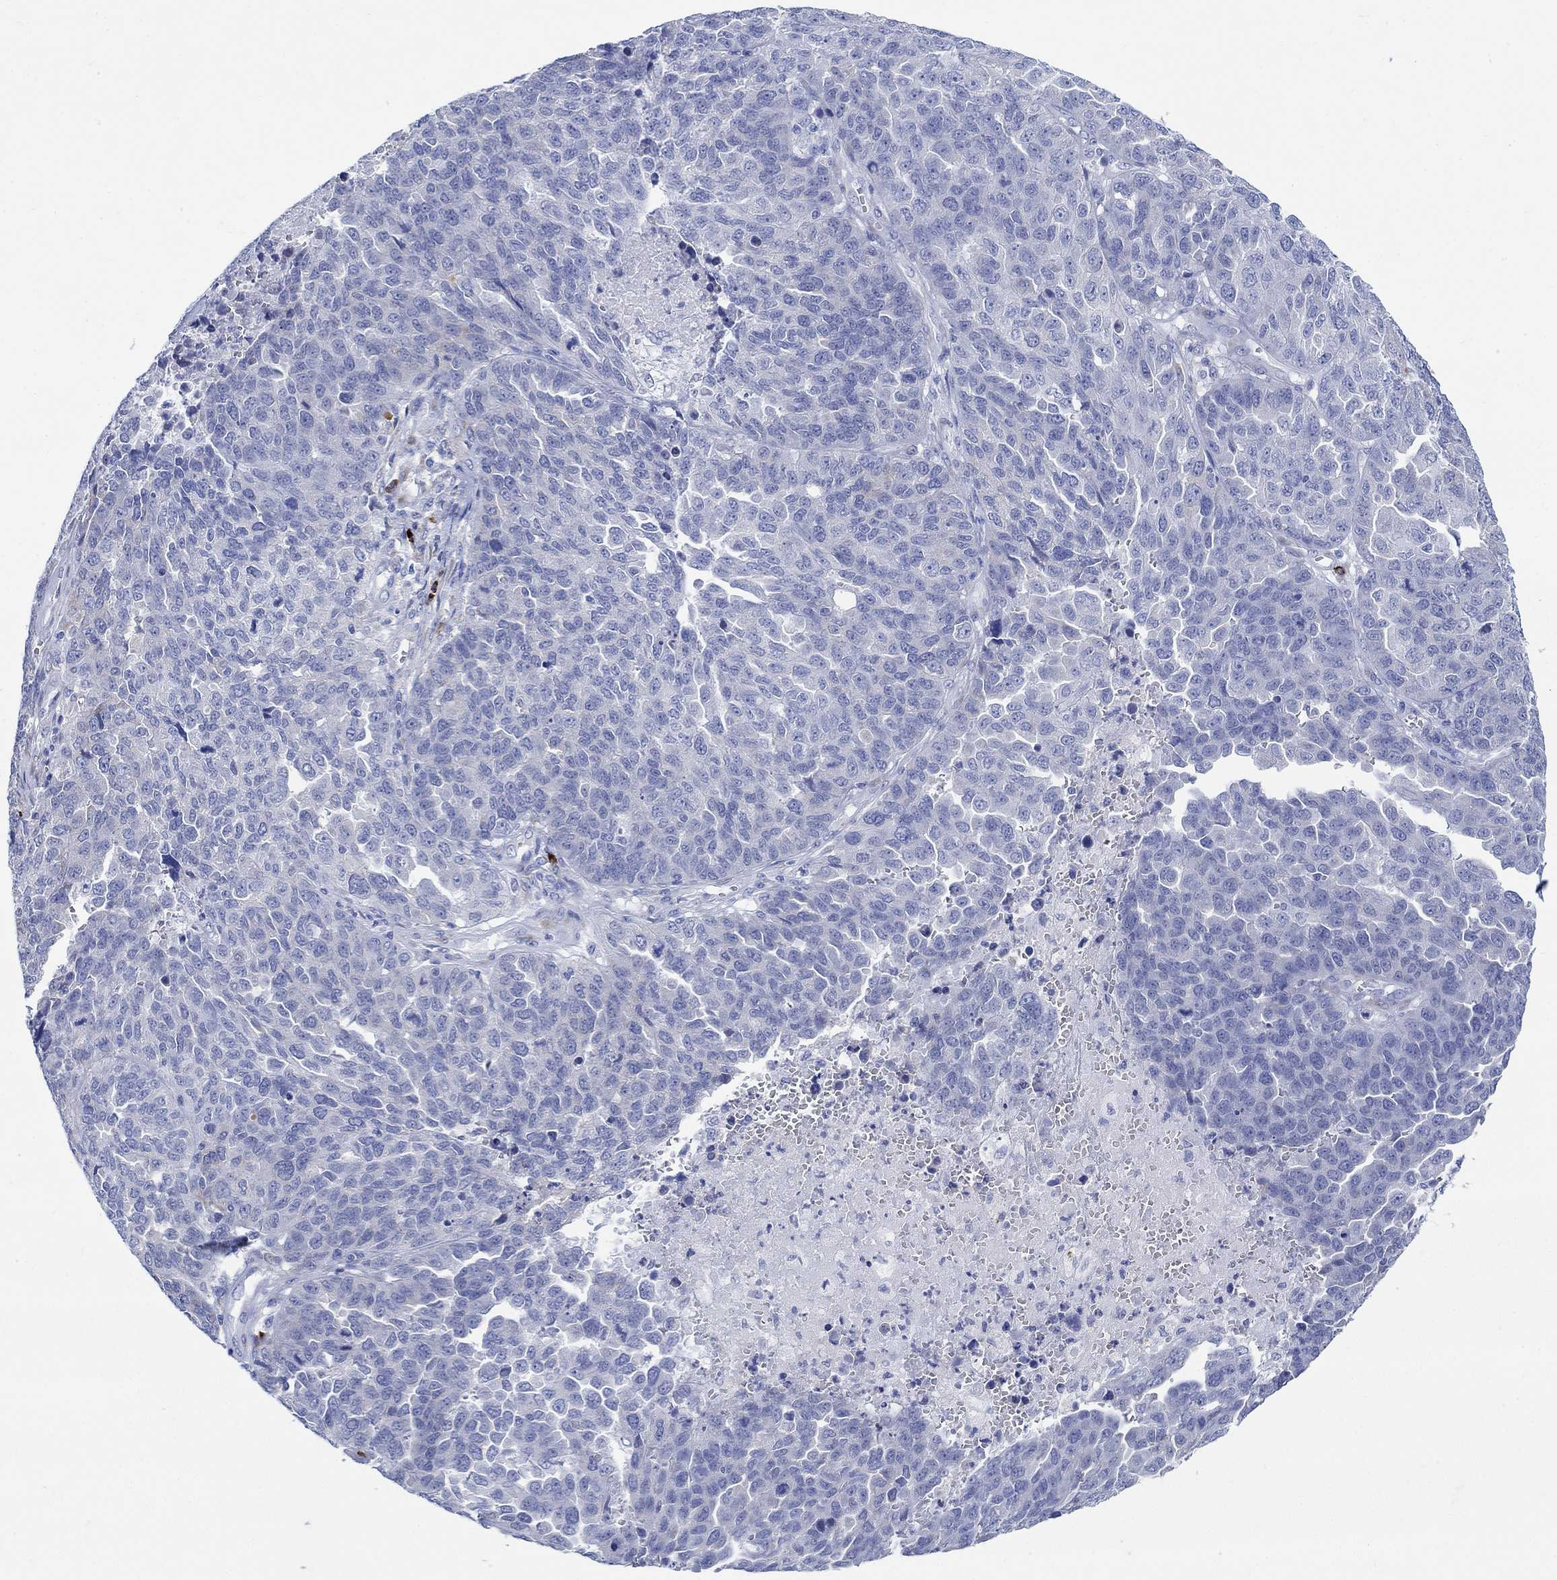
{"staining": {"intensity": "negative", "quantity": "none", "location": "none"}, "tissue": "ovarian cancer", "cell_type": "Tumor cells", "image_type": "cancer", "snomed": [{"axis": "morphology", "description": "Cystadenocarcinoma, serous, NOS"}, {"axis": "topography", "description": "Ovary"}], "caption": "High magnification brightfield microscopy of ovarian cancer (serous cystadenocarcinoma) stained with DAB (3,3'-diaminobenzidine) (brown) and counterstained with hematoxylin (blue): tumor cells show no significant positivity.", "gene": "P2RY6", "patient": {"sex": "female", "age": 87}}